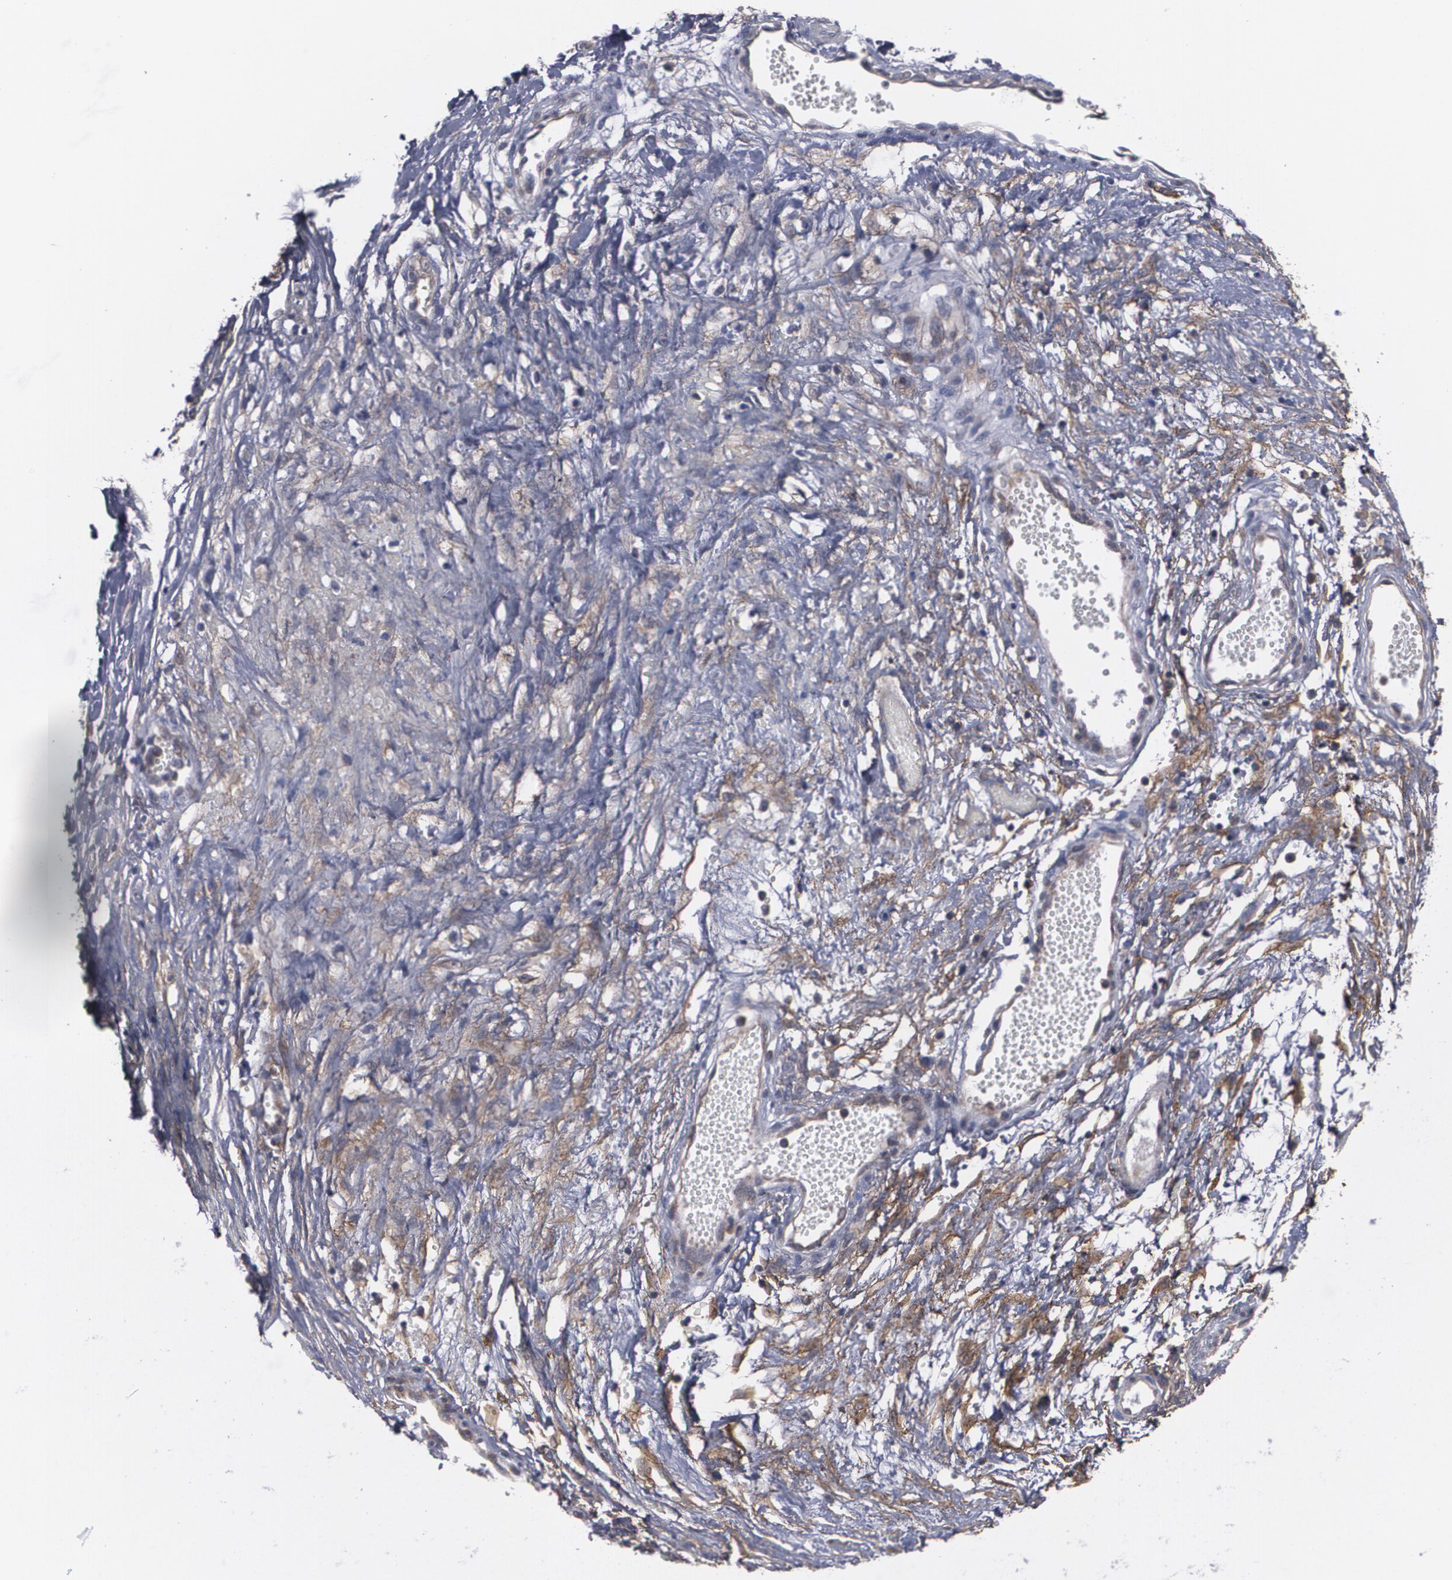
{"staining": {"intensity": "weak", "quantity": ">75%", "location": "cytoplasmic/membranous"}, "tissue": "ovarian cancer", "cell_type": "Tumor cells", "image_type": "cancer", "snomed": [{"axis": "morphology", "description": "Carcinoma, endometroid"}, {"axis": "topography", "description": "Ovary"}], "caption": "Immunohistochemical staining of ovarian endometroid carcinoma displays weak cytoplasmic/membranous protein staining in about >75% of tumor cells. (DAB (3,3'-diaminobenzidine) = brown stain, brightfield microscopy at high magnification).", "gene": "BMP6", "patient": {"sex": "female", "age": 42}}